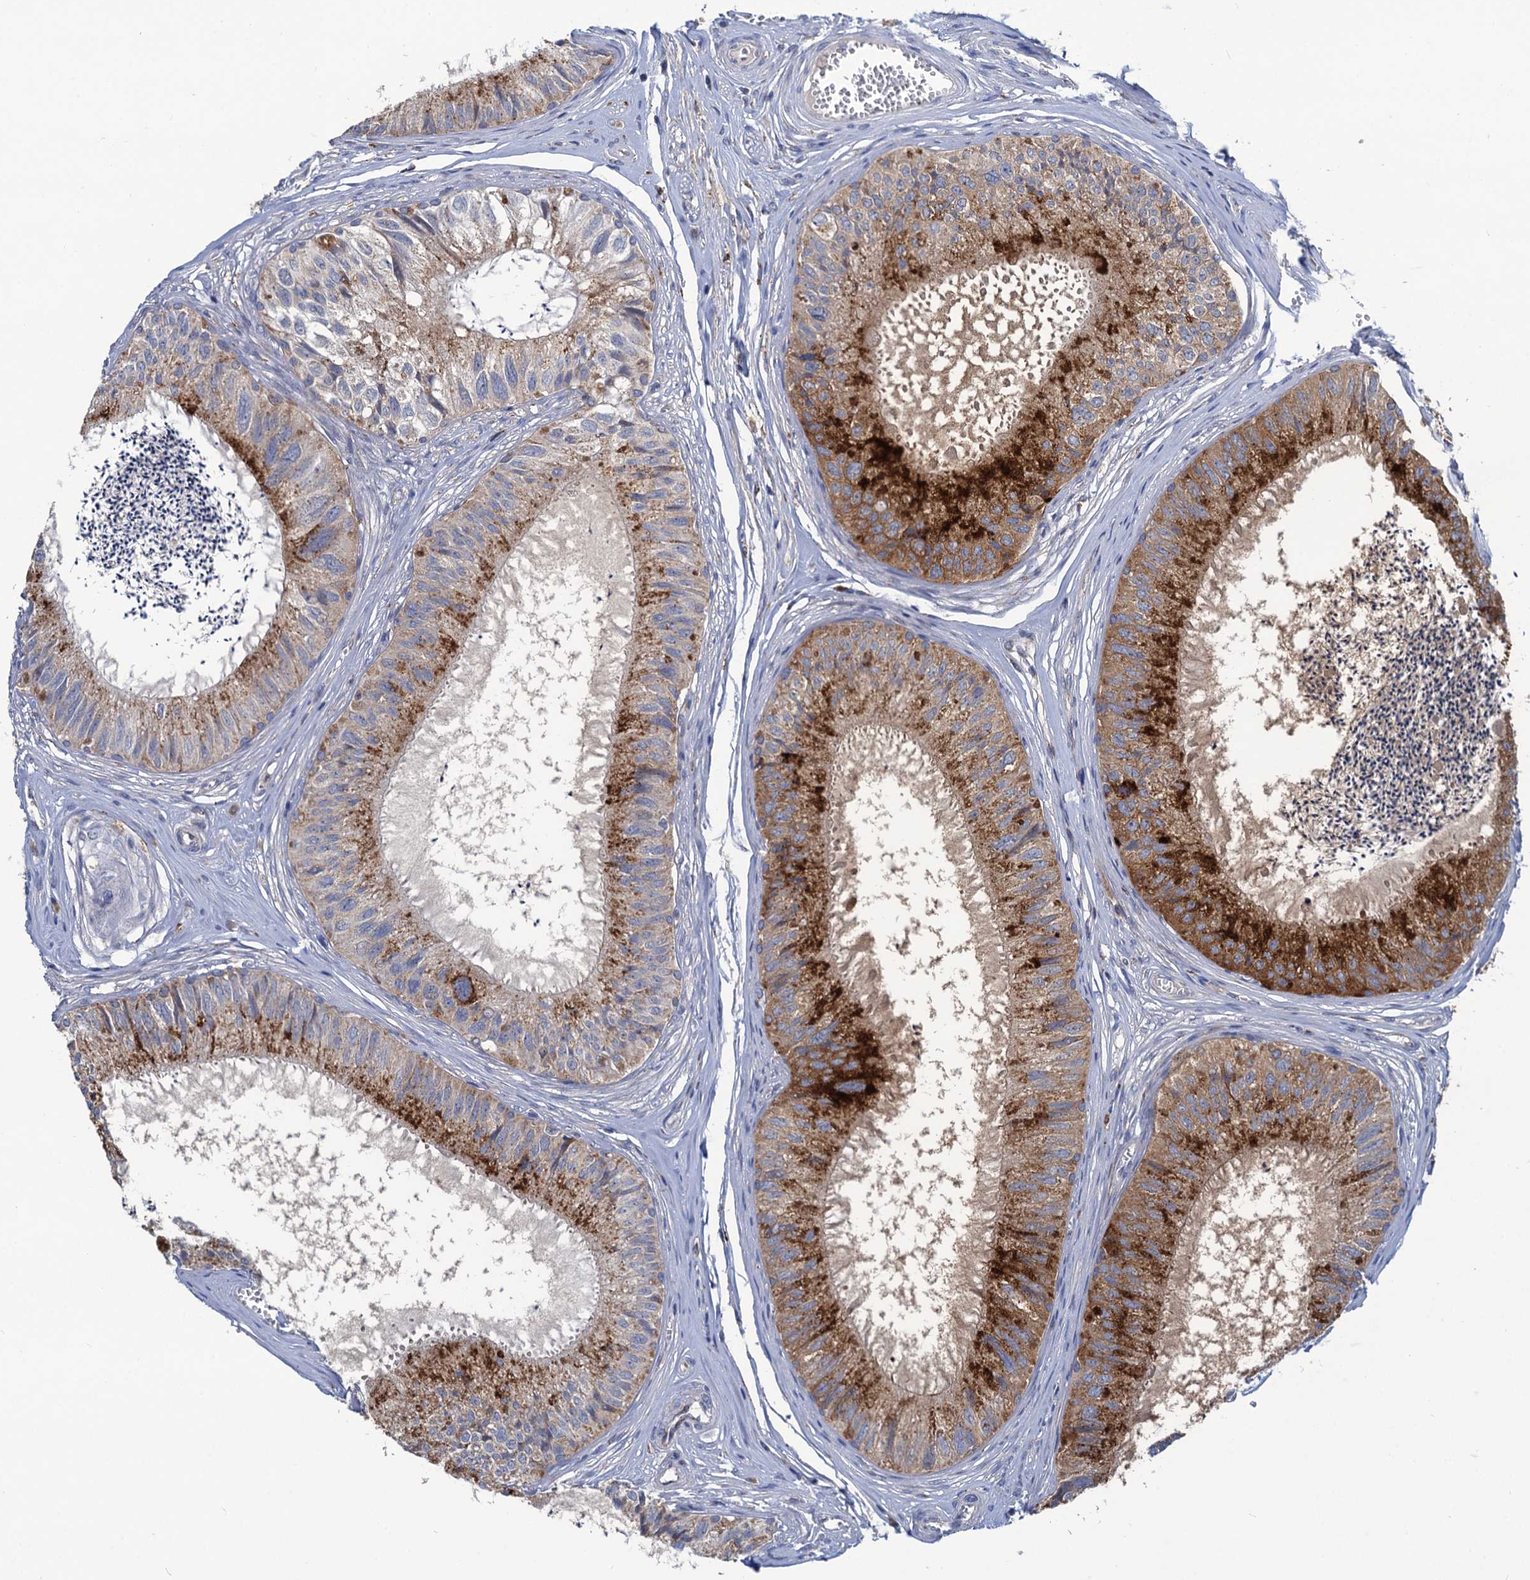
{"staining": {"intensity": "strong", "quantity": "25%-75%", "location": "cytoplasmic/membranous"}, "tissue": "epididymis", "cell_type": "Glandular cells", "image_type": "normal", "snomed": [{"axis": "morphology", "description": "Normal tissue, NOS"}, {"axis": "topography", "description": "Epididymis"}], "caption": "Normal epididymis displays strong cytoplasmic/membranous expression in about 25%-75% of glandular cells.", "gene": "ANKS3", "patient": {"sex": "male", "age": 79}}